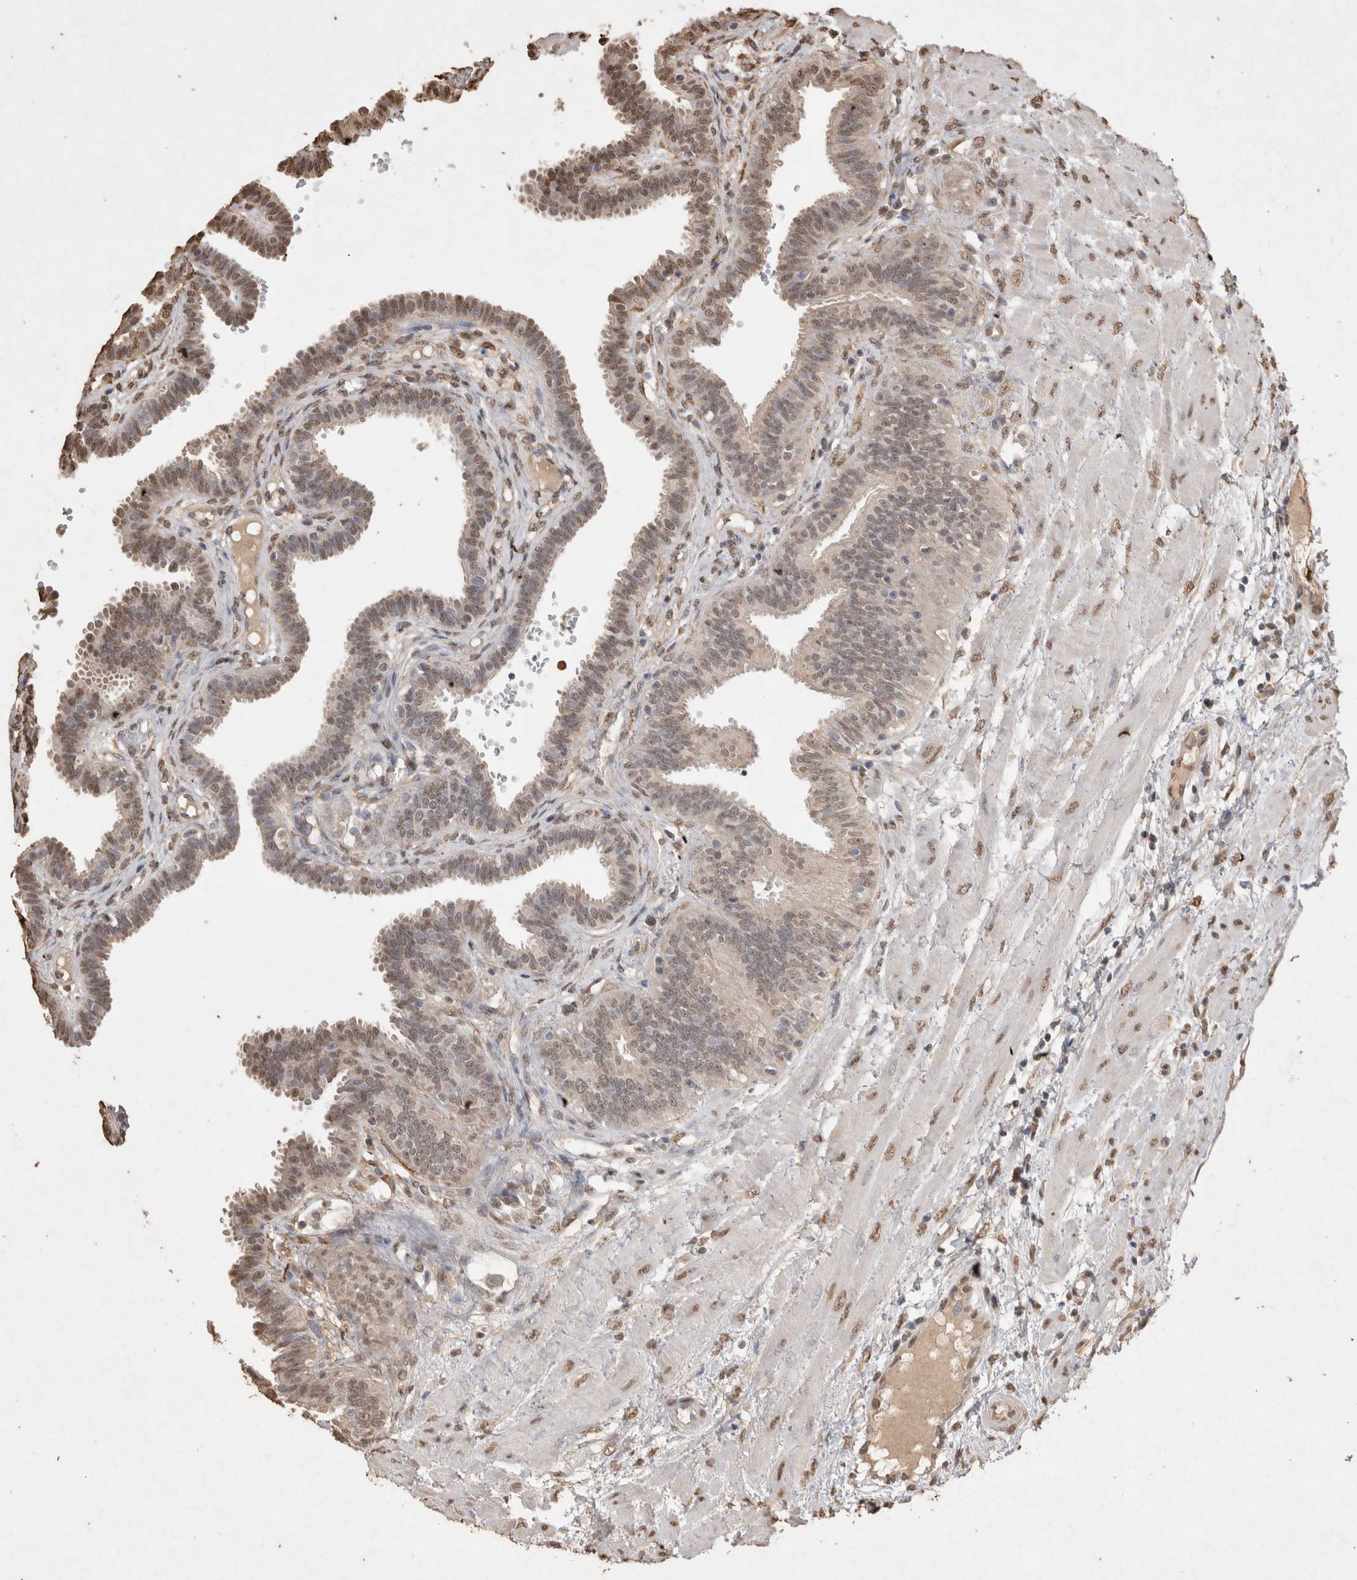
{"staining": {"intensity": "weak", "quantity": ">75%", "location": "cytoplasmic/membranous,nuclear"}, "tissue": "fallopian tube", "cell_type": "Glandular cells", "image_type": "normal", "snomed": [{"axis": "morphology", "description": "Normal tissue, NOS"}, {"axis": "topography", "description": "Fallopian tube"}], "caption": "High-magnification brightfield microscopy of unremarkable fallopian tube stained with DAB (3,3'-diaminobenzidine) (brown) and counterstained with hematoxylin (blue). glandular cells exhibit weak cytoplasmic/membranous,nuclear expression is present in approximately>75% of cells.", "gene": "MLX", "patient": {"sex": "female", "age": 32}}